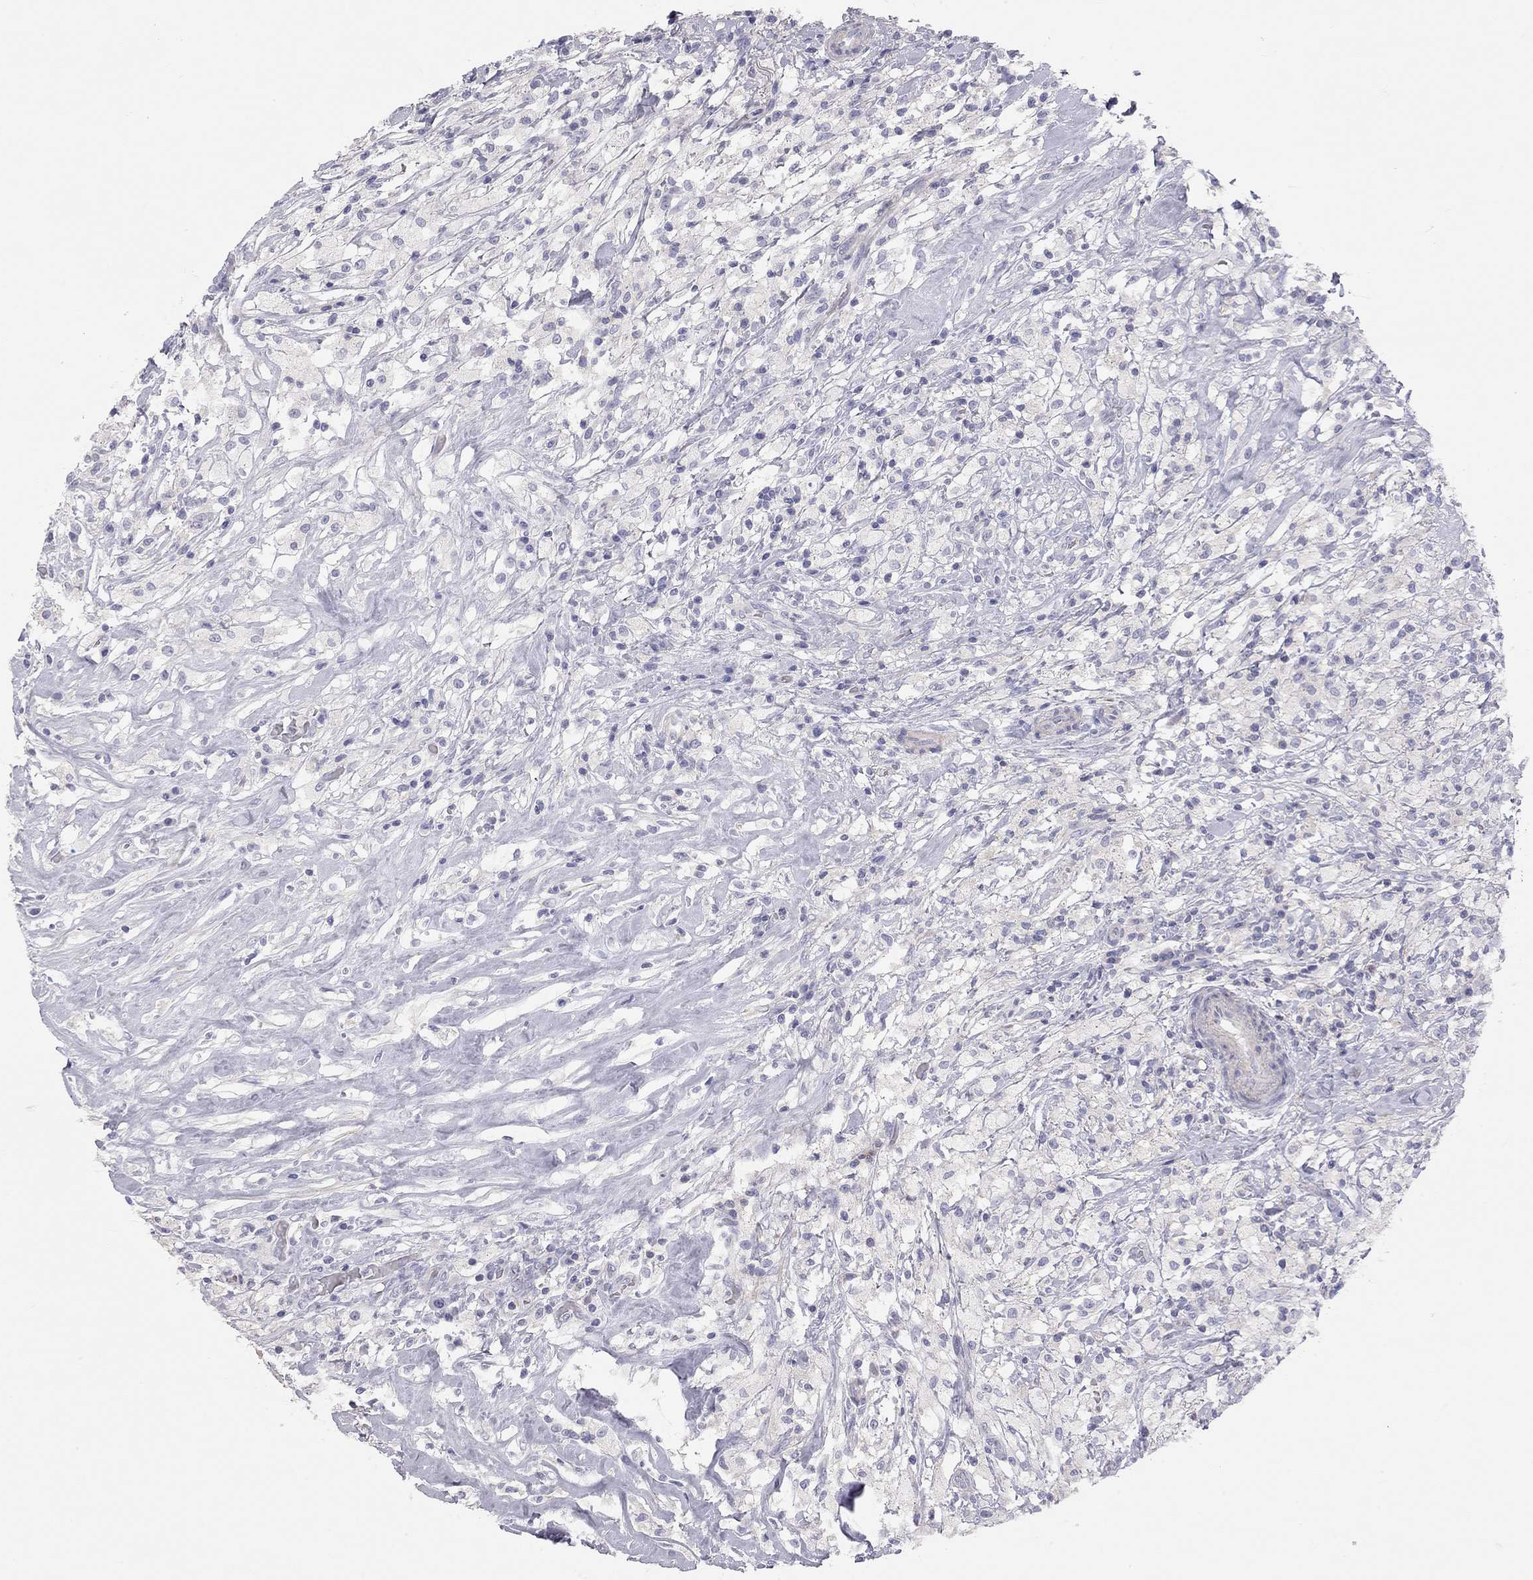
{"staining": {"intensity": "negative", "quantity": "none", "location": "none"}, "tissue": "testis cancer", "cell_type": "Tumor cells", "image_type": "cancer", "snomed": [{"axis": "morphology", "description": "Necrosis, NOS"}, {"axis": "morphology", "description": "Carcinoma, Embryonal, NOS"}, {"axis": "topography", "description": "Testis"}], "caption": "Immunohistochemical staining of human embryonal carcinoma (testis) displays no significant expression in tumor cells.", "gene": "ADCYAP1", "patient": {"sex": "male", "age": 19}}